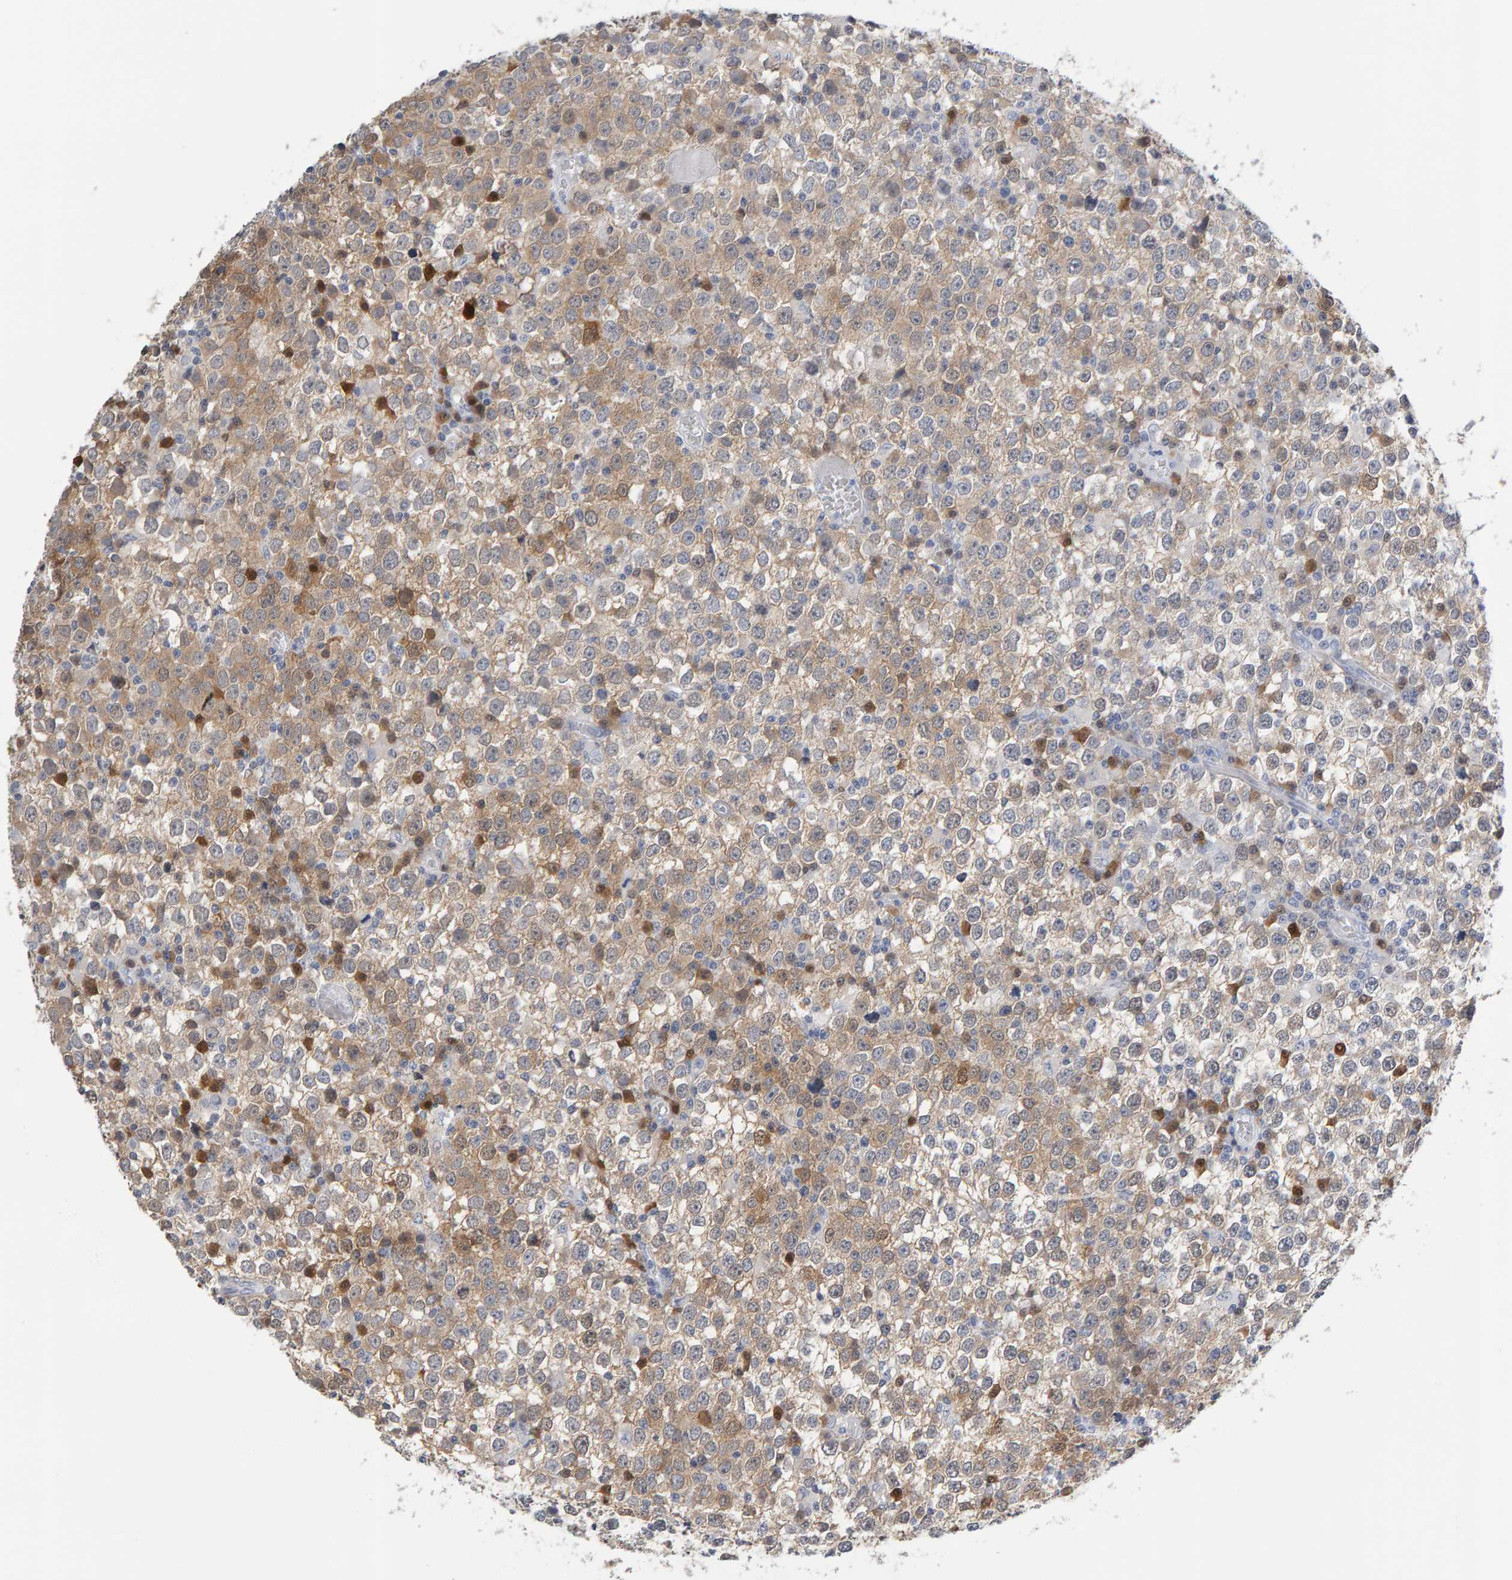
{"staining": {"intensity": "weak", "quantity": ">75%", "location": "cytoplasmic/membranous"}, "tissue": "testis cancer", "cell_type": "Tumor cells", "image_type": "cancer", "snomed": [{"axis": "morphology", "description": "Seminoma, NOS"}, {"axis": "topography", "description": "Testis"}], "caption": "Testis seminoma was stained to show a protein in brown. There is low levels of weak cytoplasmic/membranous positivity in about >75% of tumor cells.", "gene": "CTH", "patient": {"sex": "male", "age": 65}}